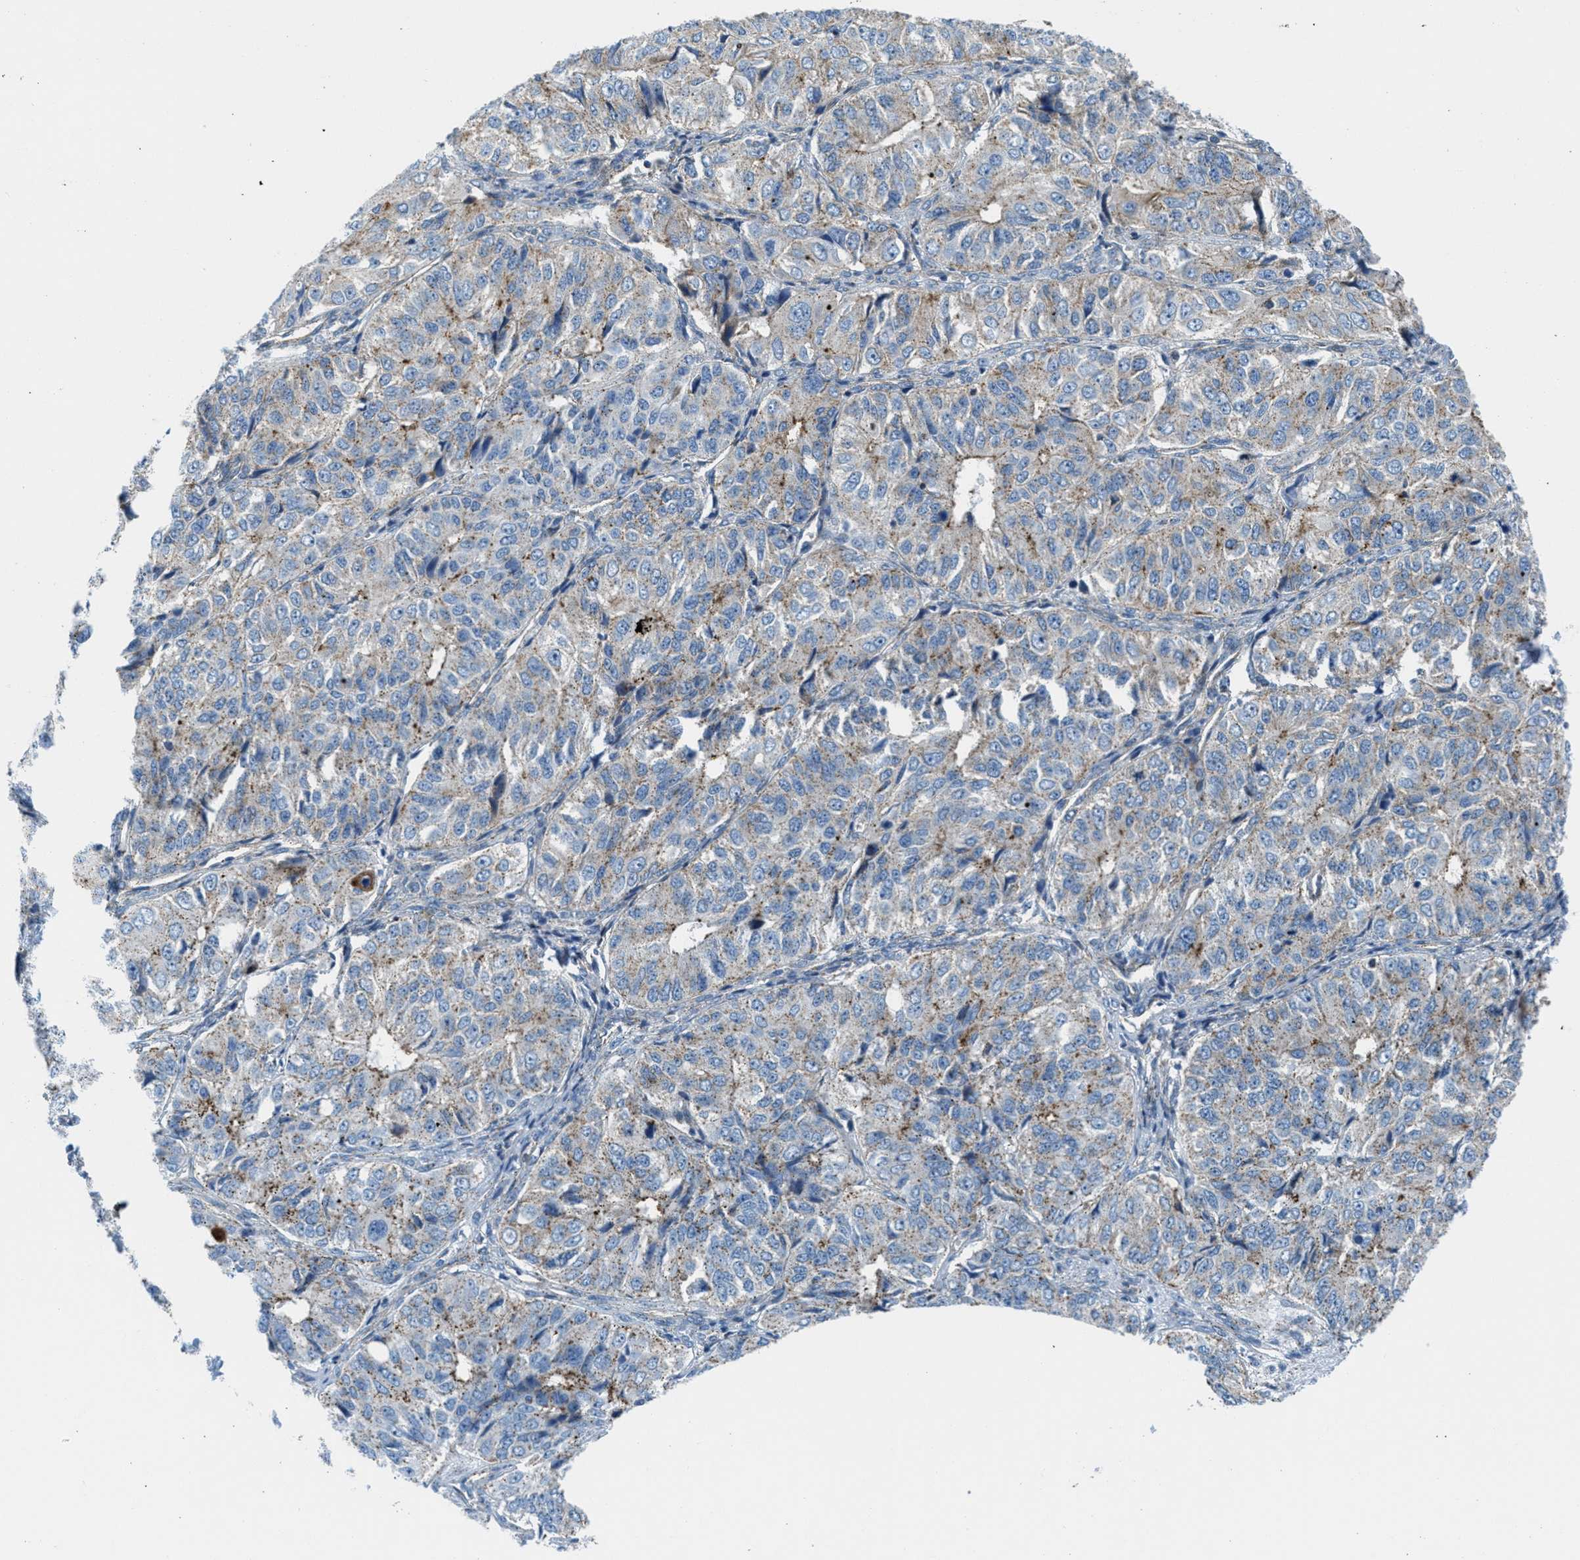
{"staining": {"intensity": "weak", "quantity": ">75%", "location": "cytoplasmic/membranous"}, "tissue": "ovarian cancer", "cell_type": "Tumor cells", "image_type": "cancer", "snomed": [{"axis": "morphology", "description": "Carcinoma, endometroid"}, {"axis": "topography", "description": "Ovary"}], "caption": "Immunohistochemistry (DAB (3,3'-diaminobenzidine)) staining of ovarian endometroid carcinoma demonstrates weak cytoplasmic/membranous protein positivity in about >75% of tumor cells.", "gene": "MFSD13A", "patient": {"sex": "female", "age": 51}}